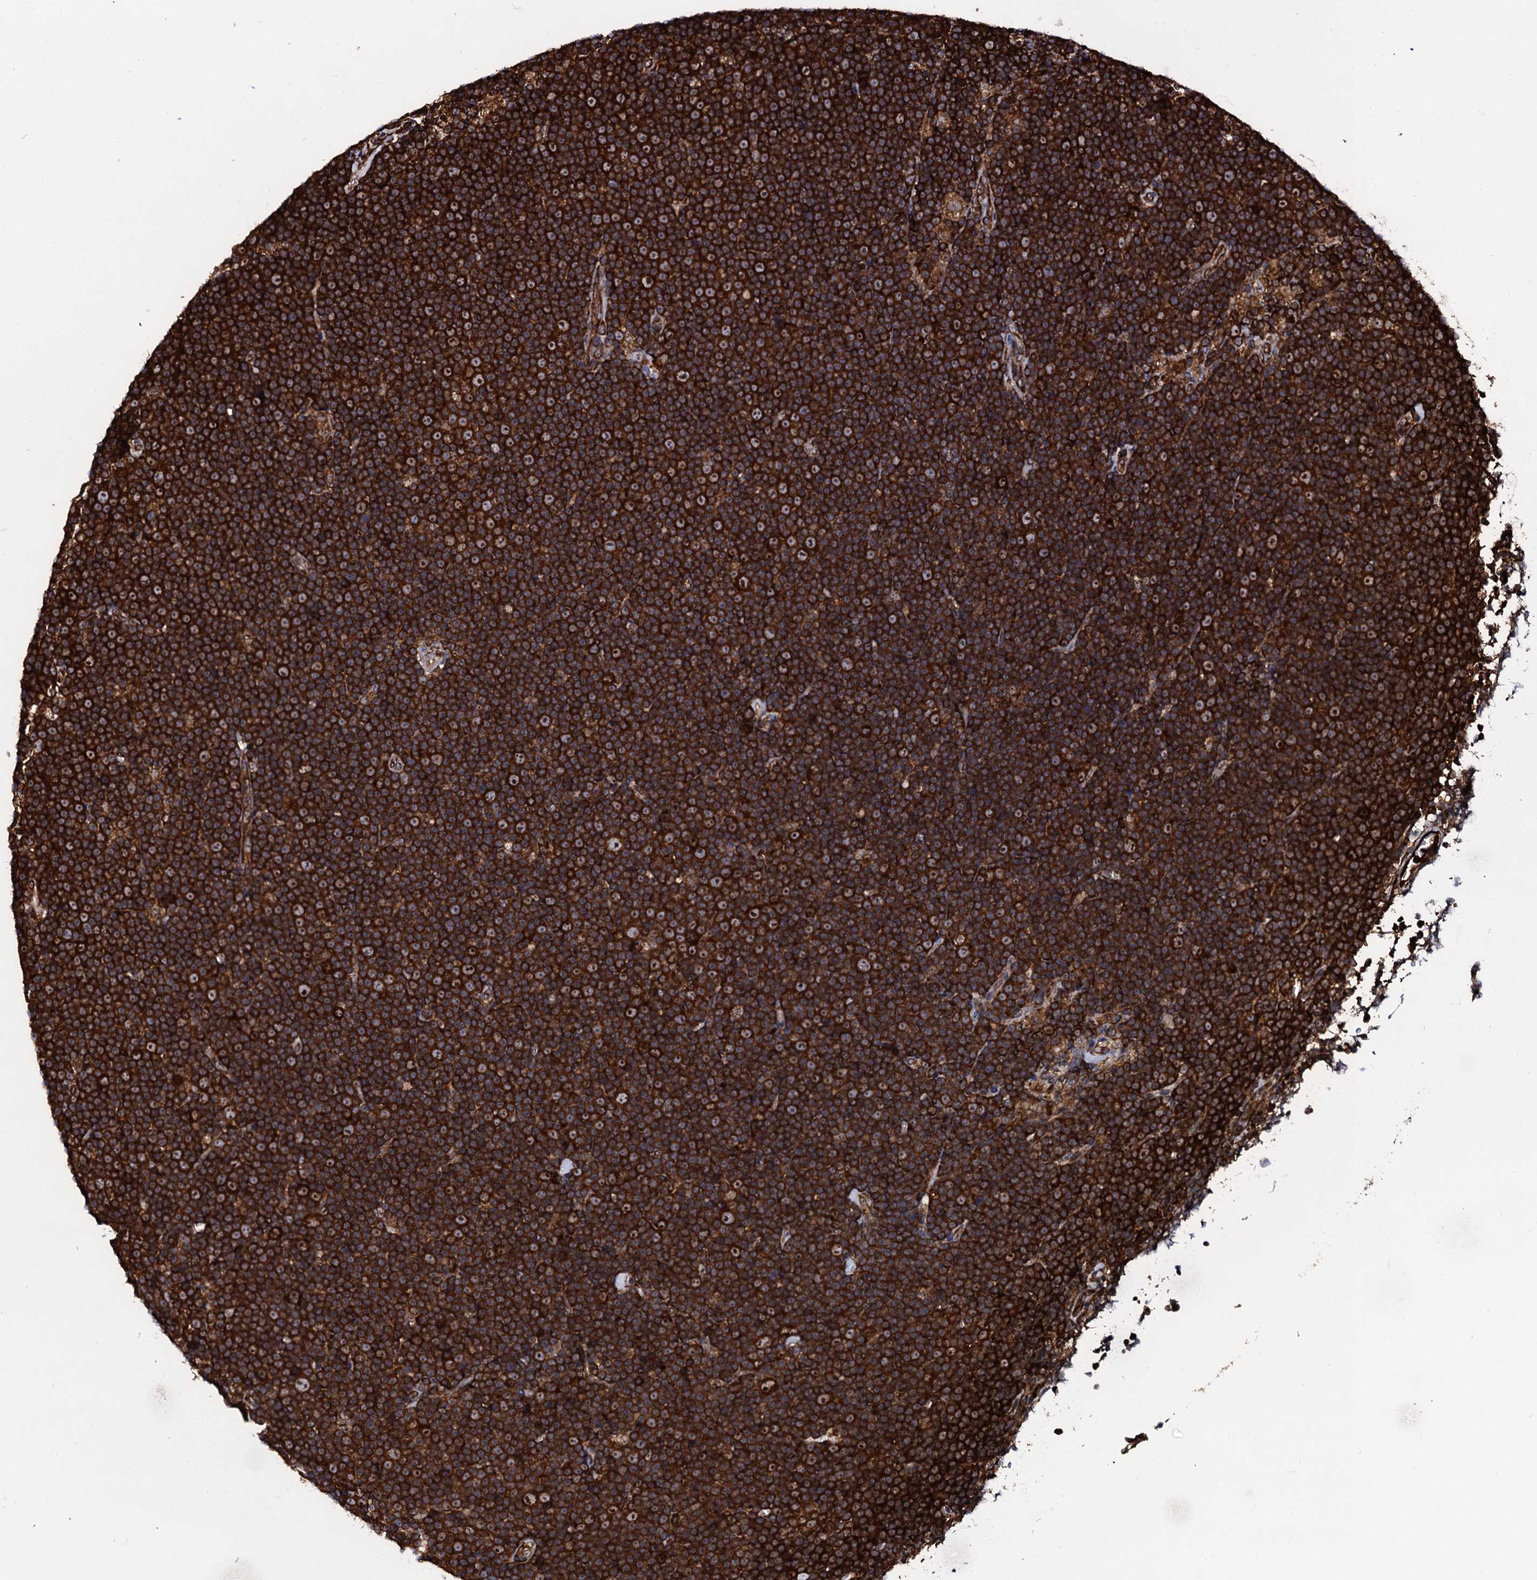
{"staining": {"intensity": "strong", "quantity": ">75%", "location": "cytoplasmic/membranous,nuclear"}, "tissue": "lymphoma", "cell_type": "Tumor cells", "image_type": "cancer", "snomed": [{"axis": "morphology", "description": "Malignant lymphoma, non-Hodgkin's type, Low grade"}, {"axis": "topography", "description": "Lymph node"}], "caption": "A brown stain shows strong cytoplasmic/membranous and nuclear positivity of a protein in human malignant lymphoma, non-Hodgkin's type (low-grade) tumor cells.", "gene": "SPTY2D1", "patient": {"sex": "female", "age": 67}}